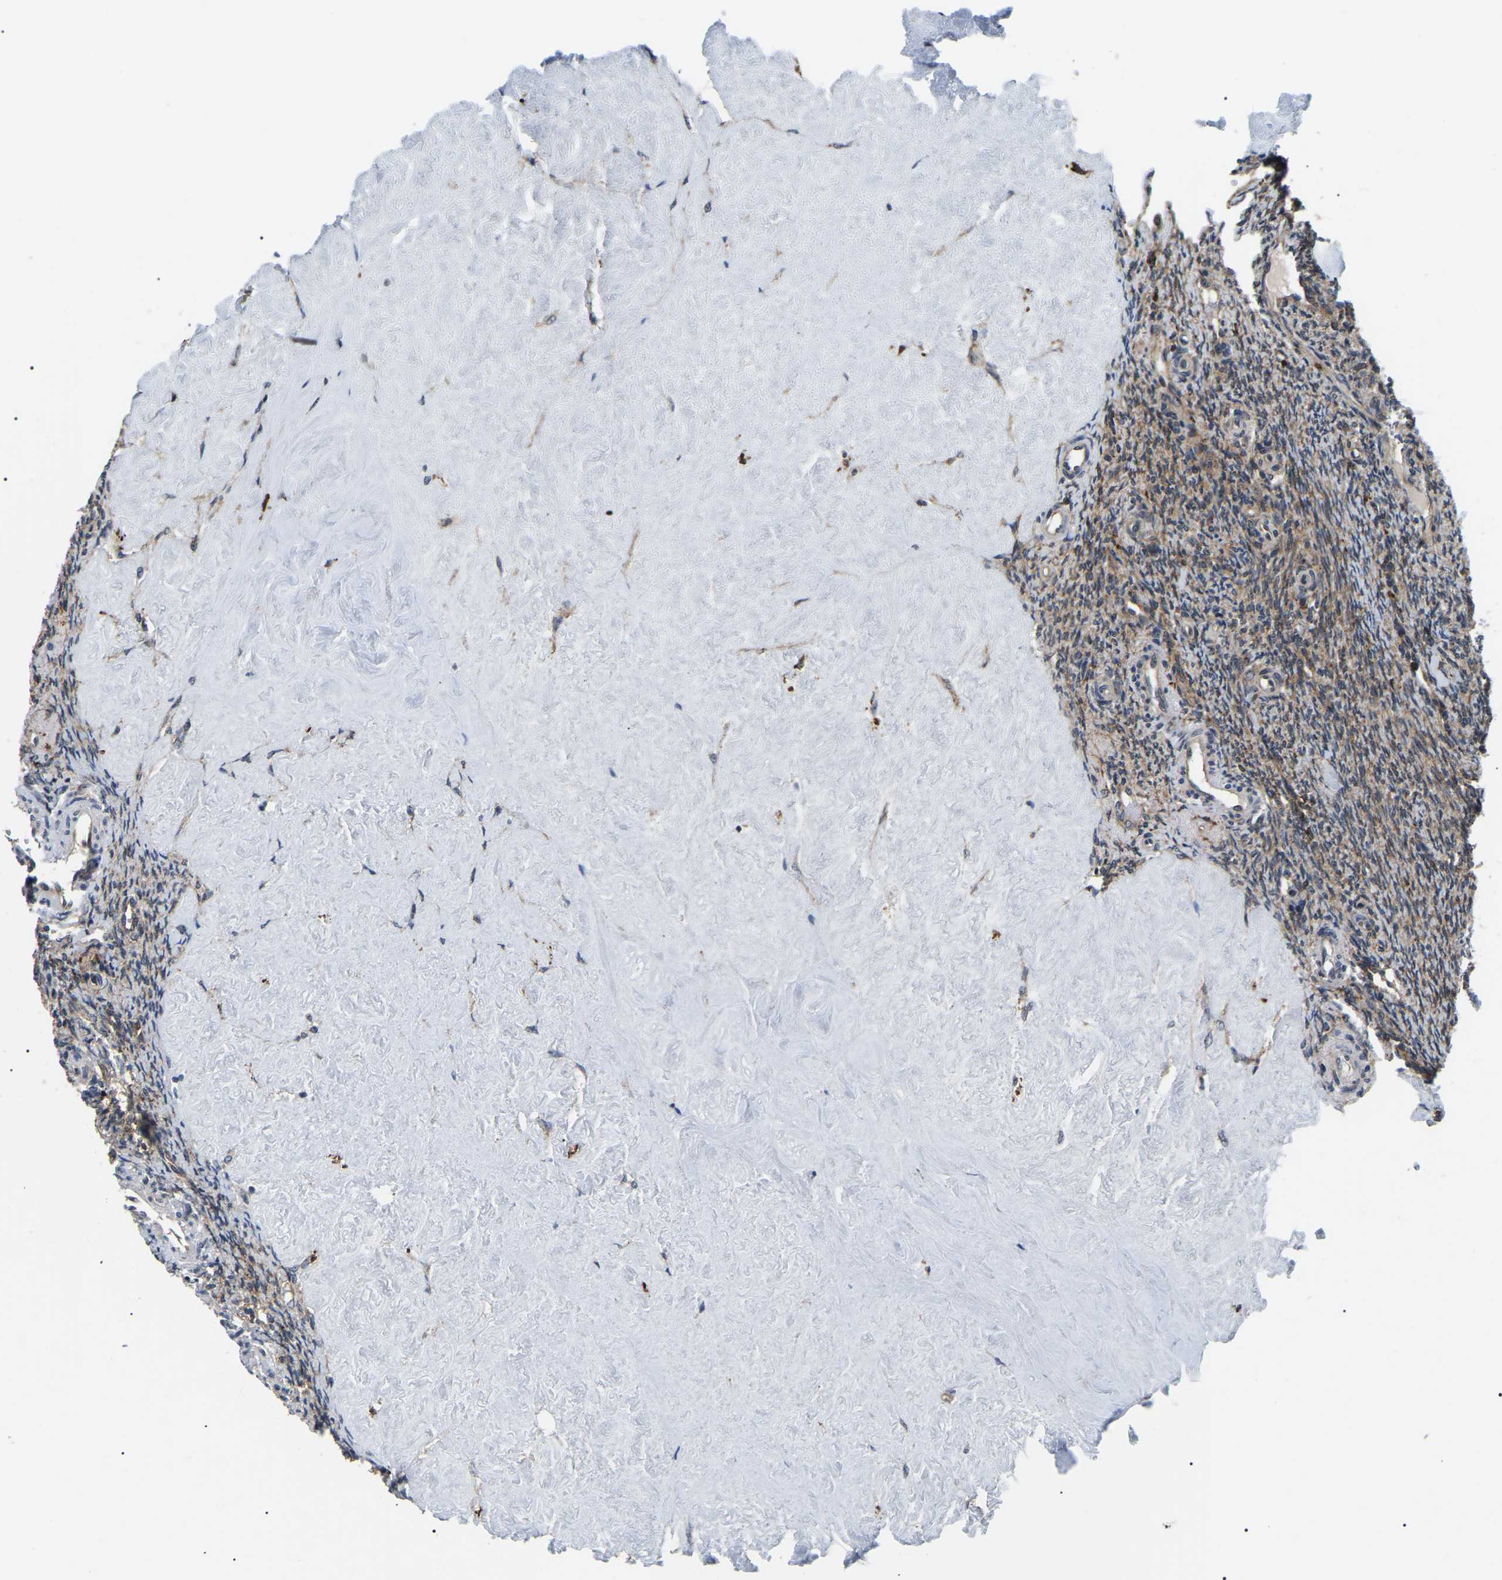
{"staining": {"intensity": "moderate", "quantity": ">75%", "location": "cytoplasmic/membranous"}, "tissue": "ovary", "cell_type": "Ovarian stroma cells", "image_type": "normal", "snomed": [{"axis": "morphology", "description": "Normal tissue, NOS"}, {"axis": "topography", "description": "Ovary"}], "caption": "Ovary stained with a brown dye exhibits moderate cytoplasmic/membranous positive staining in about >75% of ovarian stroma cells.", "gene": "RRP1B", "patient": {"sex": "female", "age": 41}}